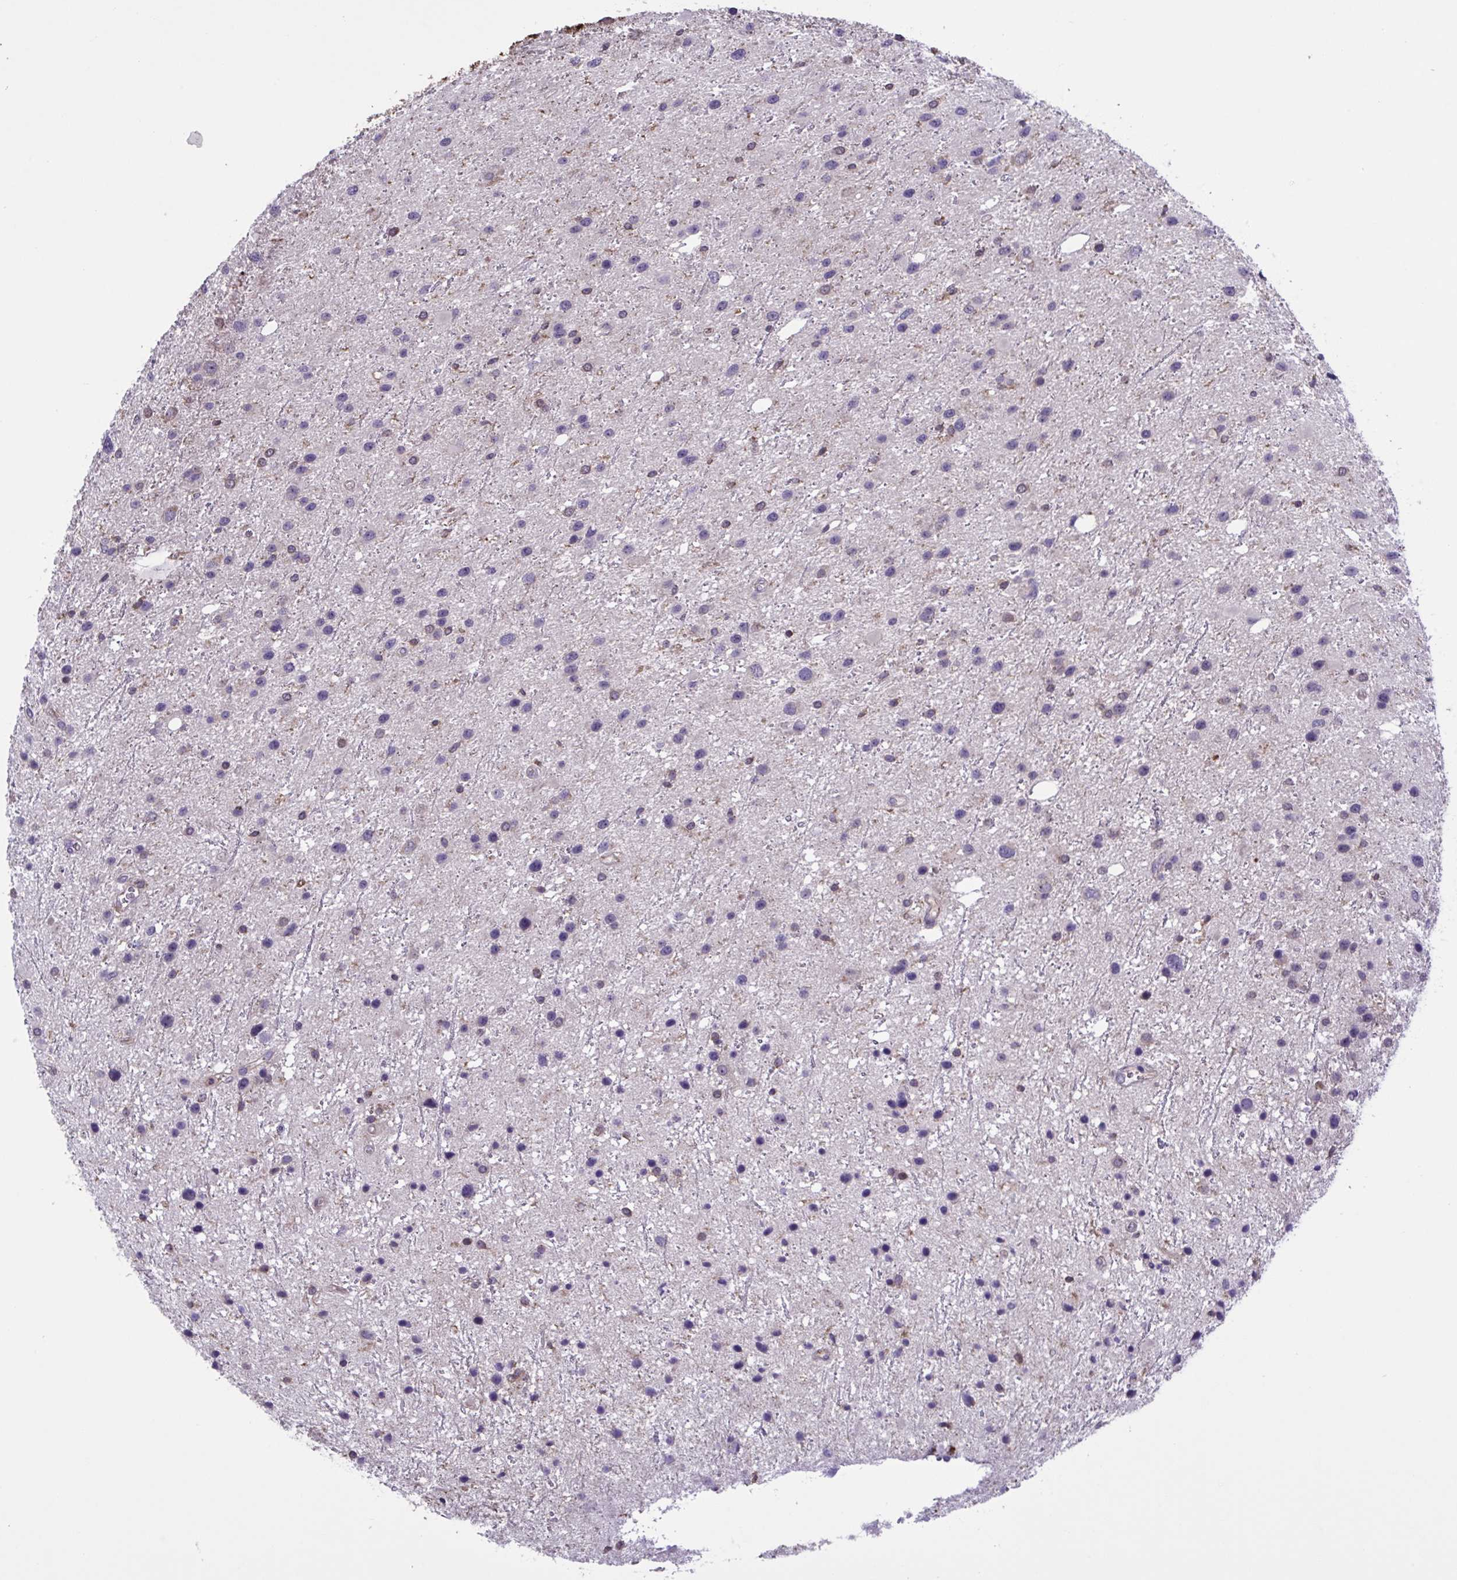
{"staining": {"intensity": "negative", "quantity": "none", "location": "none"}, "tissue": "glioma", "cell_type": "Tumor cells", "image_type": "cancer", "snomed": [{"axis": "morphology", "description": "Glioma, malignant, Low grade"}, {"axis": "topography", "description": "Brain"}], "caption": "Histopathology image shows no significant protein staining in tumor cells of glioma.", "gene": "CD101", "patient": {"sex": "female", "age": 32}}